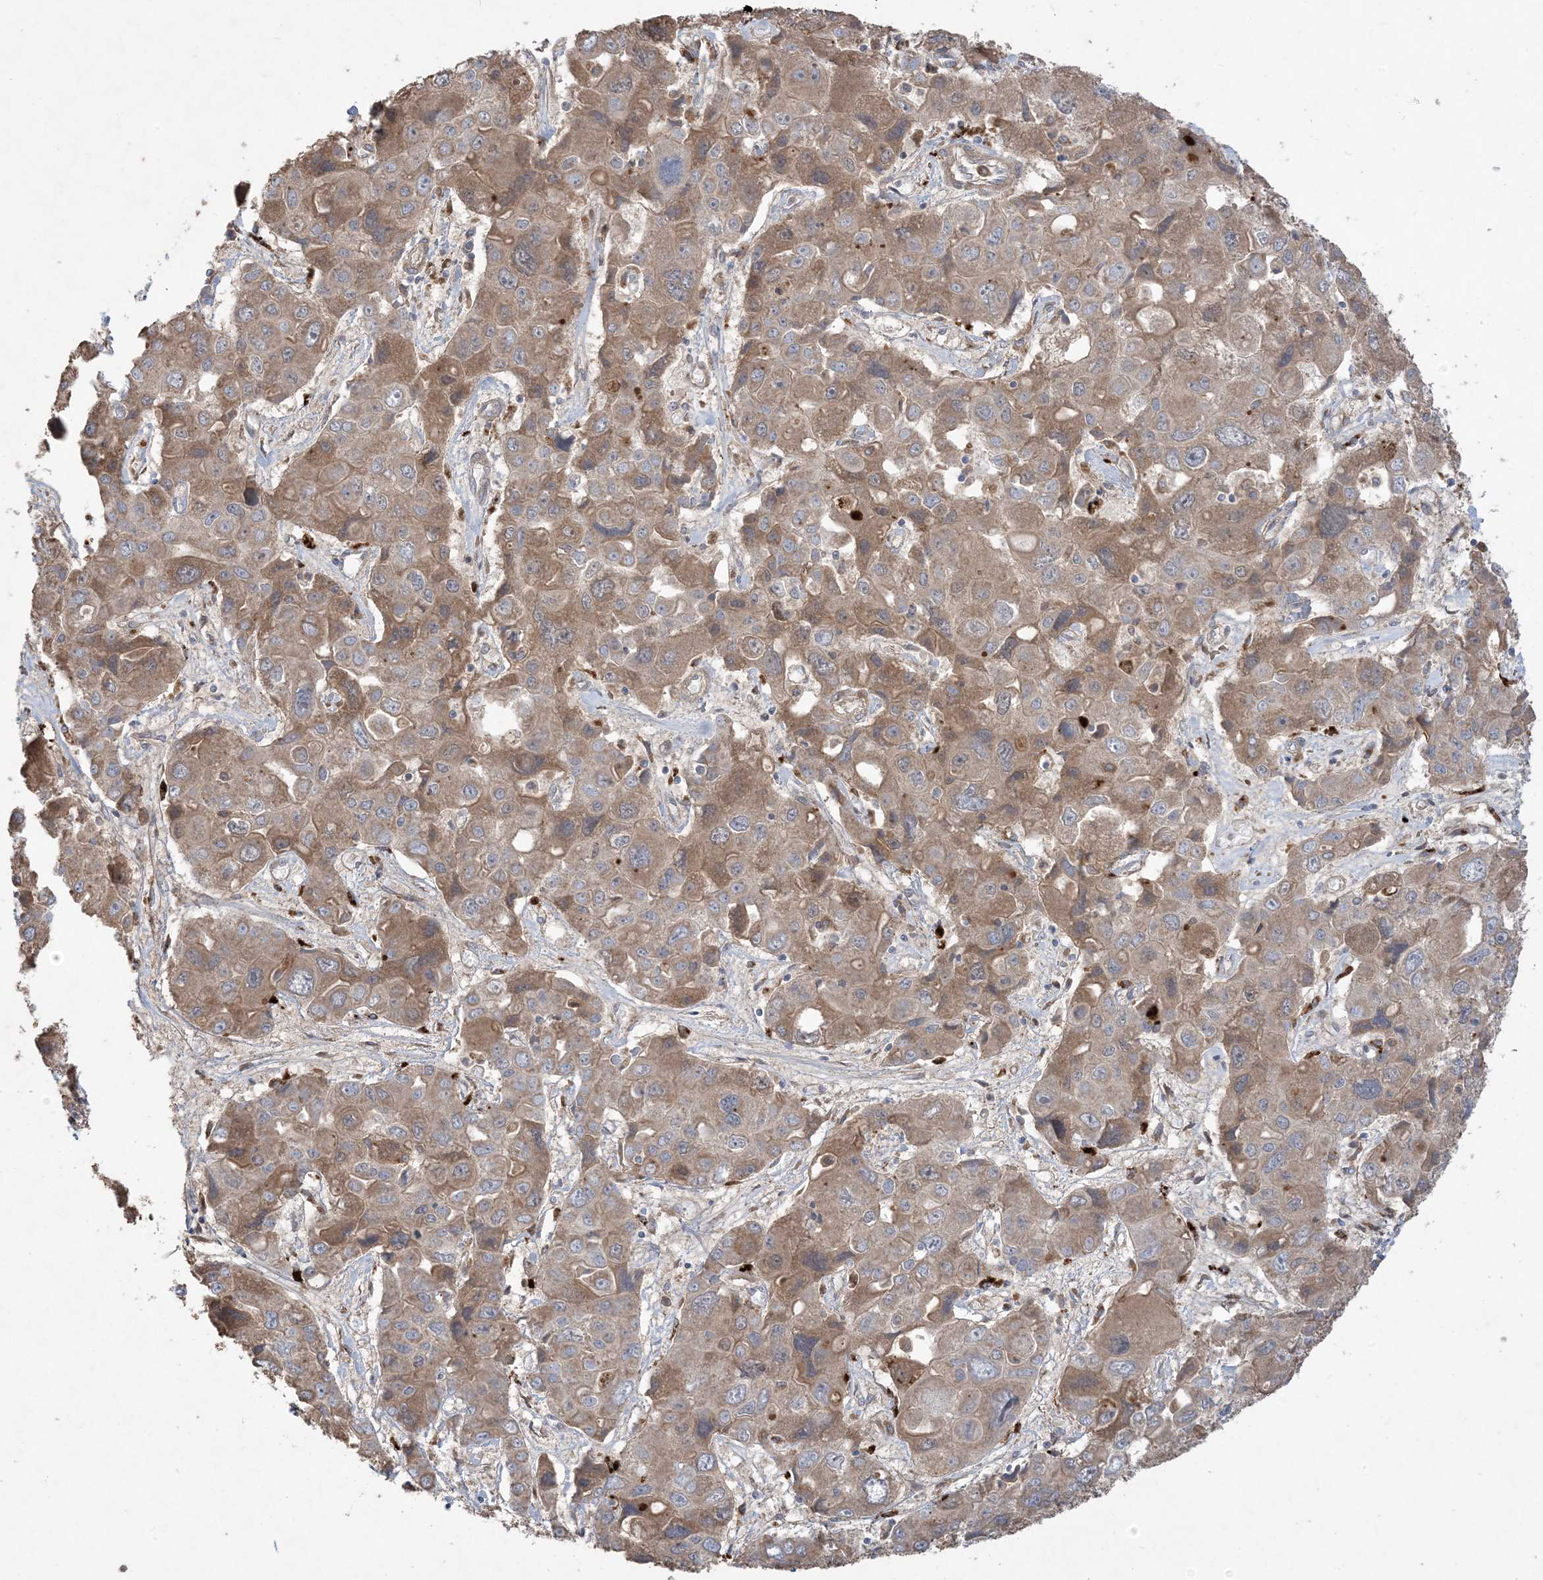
{"staining": {"intensity": "moderate", "quantity": ">75%", "location": "cytoplasmic/membranous"}, "tissue": "liver cancer", "cell_type": "Tumor cells", "image_type": "cancer", "snomed": [{"axis": "morphology", "description": "Cholangiocarcinoma"}, {"axis": "topography", "description": "Liver"}], "caption": "Immunohistochemical staining of human liver cancer shows moderate cytoplasmic/membranous protein positivity in about >75% of tumor cells.", "gene": "MASP2", "patient": {"sex": "male", "age": 67}}